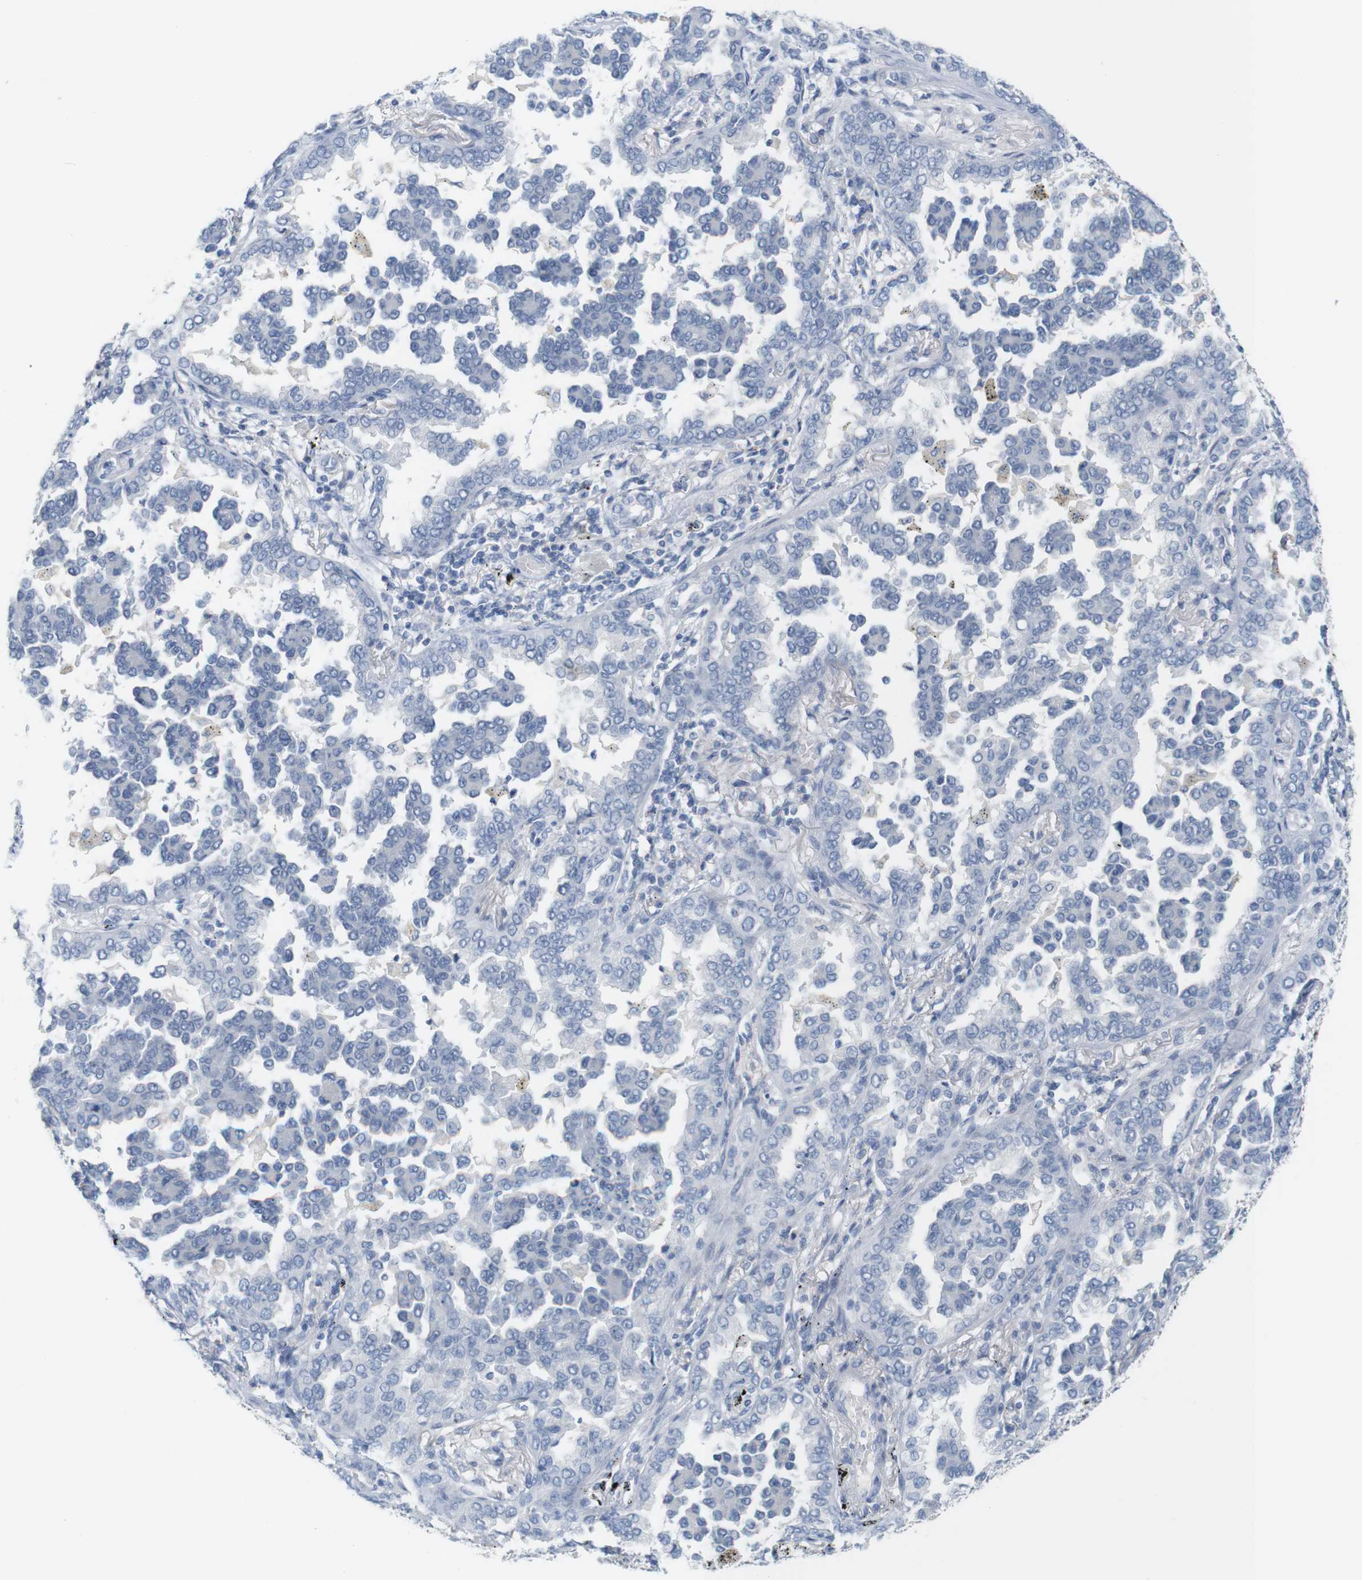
{"staining": {"intensity": "negative", "quantity": "none", "location": "none"}, "tissue": "lung cancer", "cell_type": "Tumor cells", "image_type": "cancer", "snomed": [{"axis": "morphology", "description": "Normal tissue, NOS"}, {"axis": "morphology", "description": "Adenocarcinoma, NOS"}, {"axis": "topography", "description": "Lung"}], "caption": "An immunohistochemistry (IHC) photomicrograph of adenocarcinoma (lung) is shown. There is no staining in tumor cells of adenocarcinoma (lung).", "gene": "RGS9", "patient": {"sex": "male", "age": 59}}